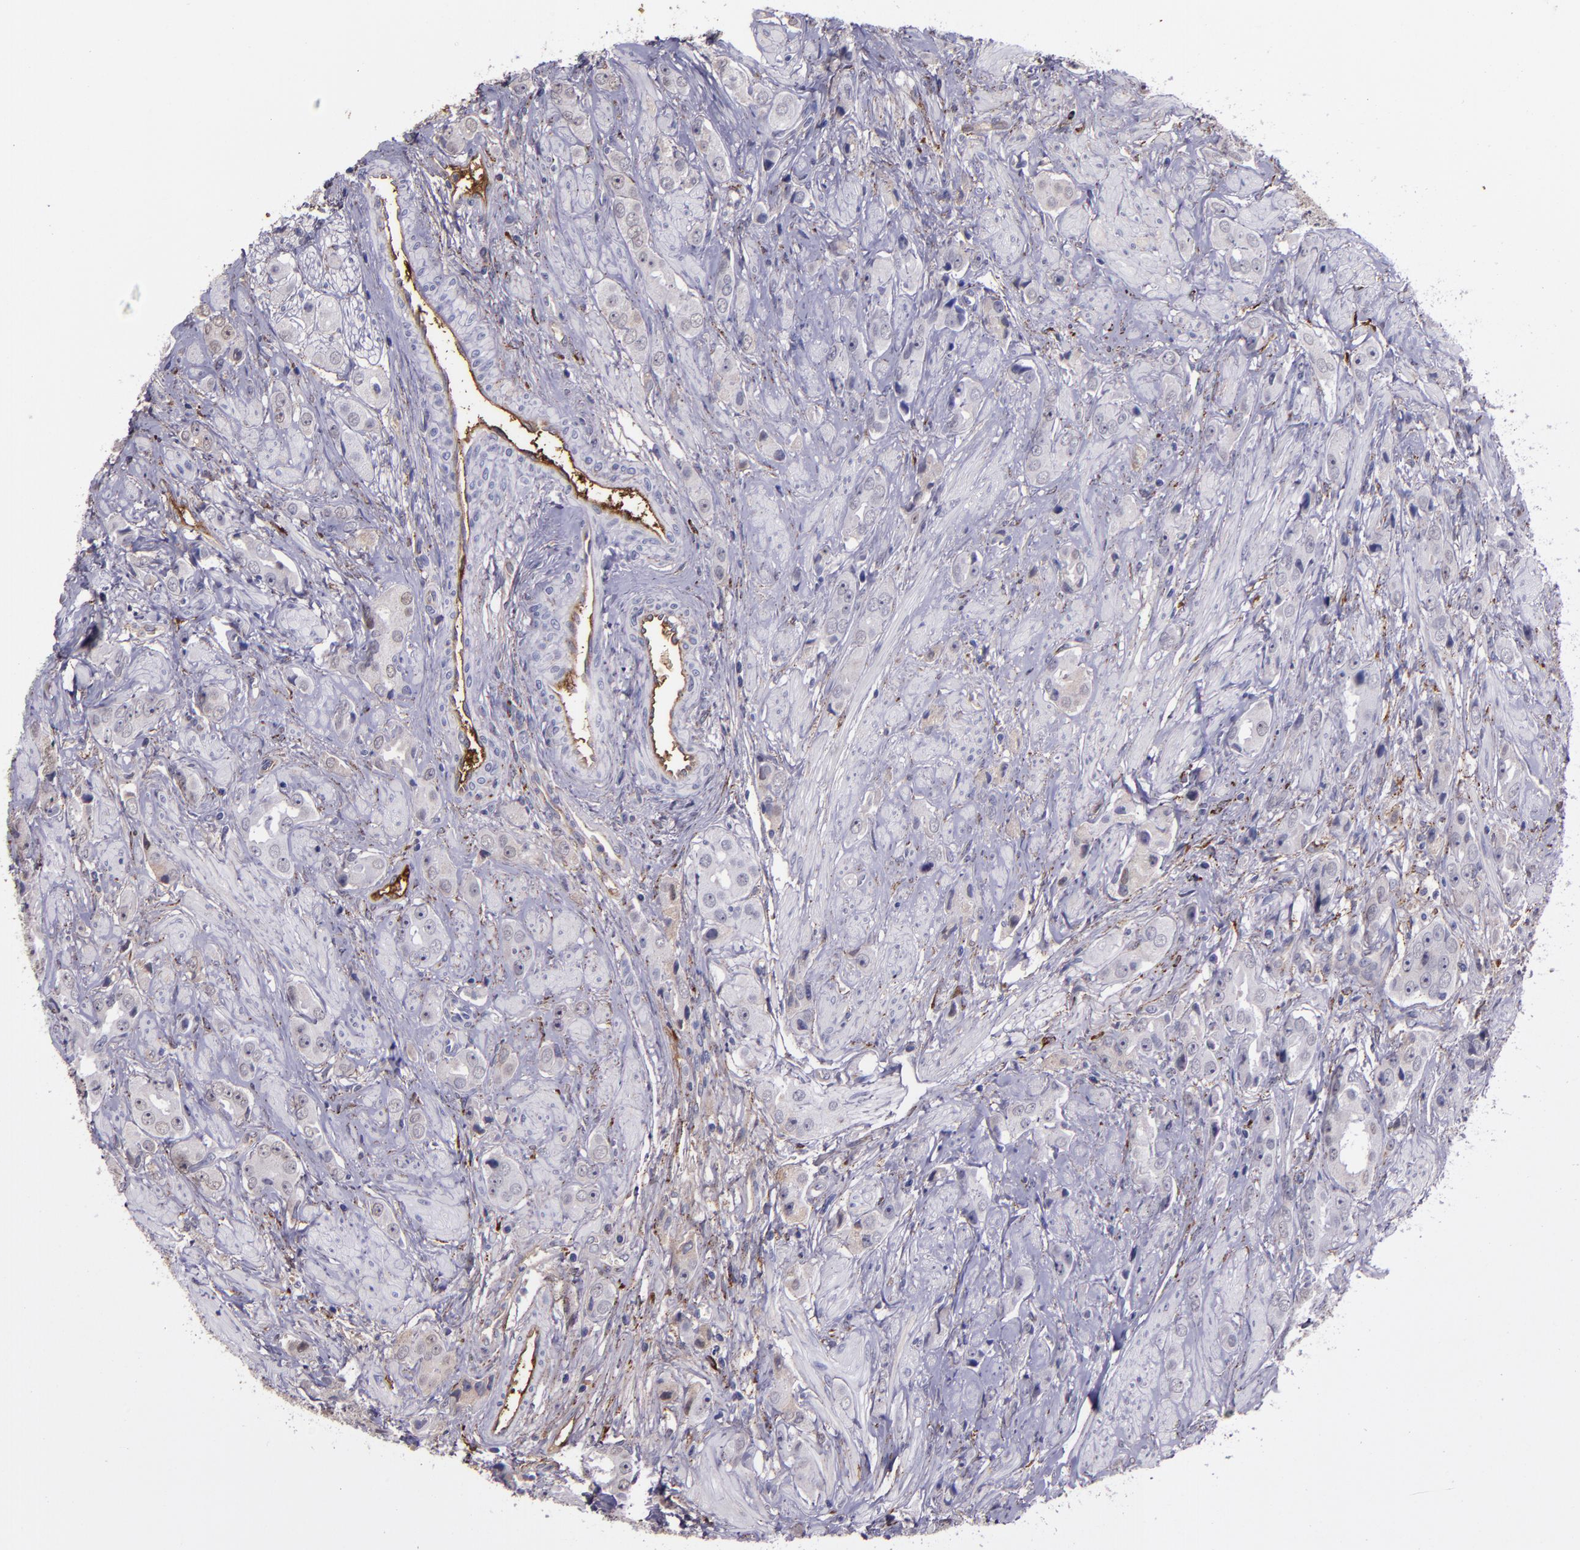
{"staining": {"intensity": "weak", "quantity": "25%-75%", "location": "cytoplasmic/membranous"}, "tissue": "prostate cancer", "cell_type": "Tumor cells", "image_type": "cancer", "snomed": [{"axis": "morphology", "description": "Adenocarcinoma, Medium grade"}, {"axis": "topography", "description": "Prostate"}], "caption": "Protein expression analysis of human prostate cancer (adenocarcinoma (medium-grade)) reveals weak cytoplasmic/membranous expression in about 25%-75% of tumor cells. The staining was performed using DAB (3,3'-diaminobenzidine), with brown indicating positive protein expression. Nuclei are stained blue with hematoxylin.", "gene": "A2M", "patient": {"sex": "male", "age": 53}}